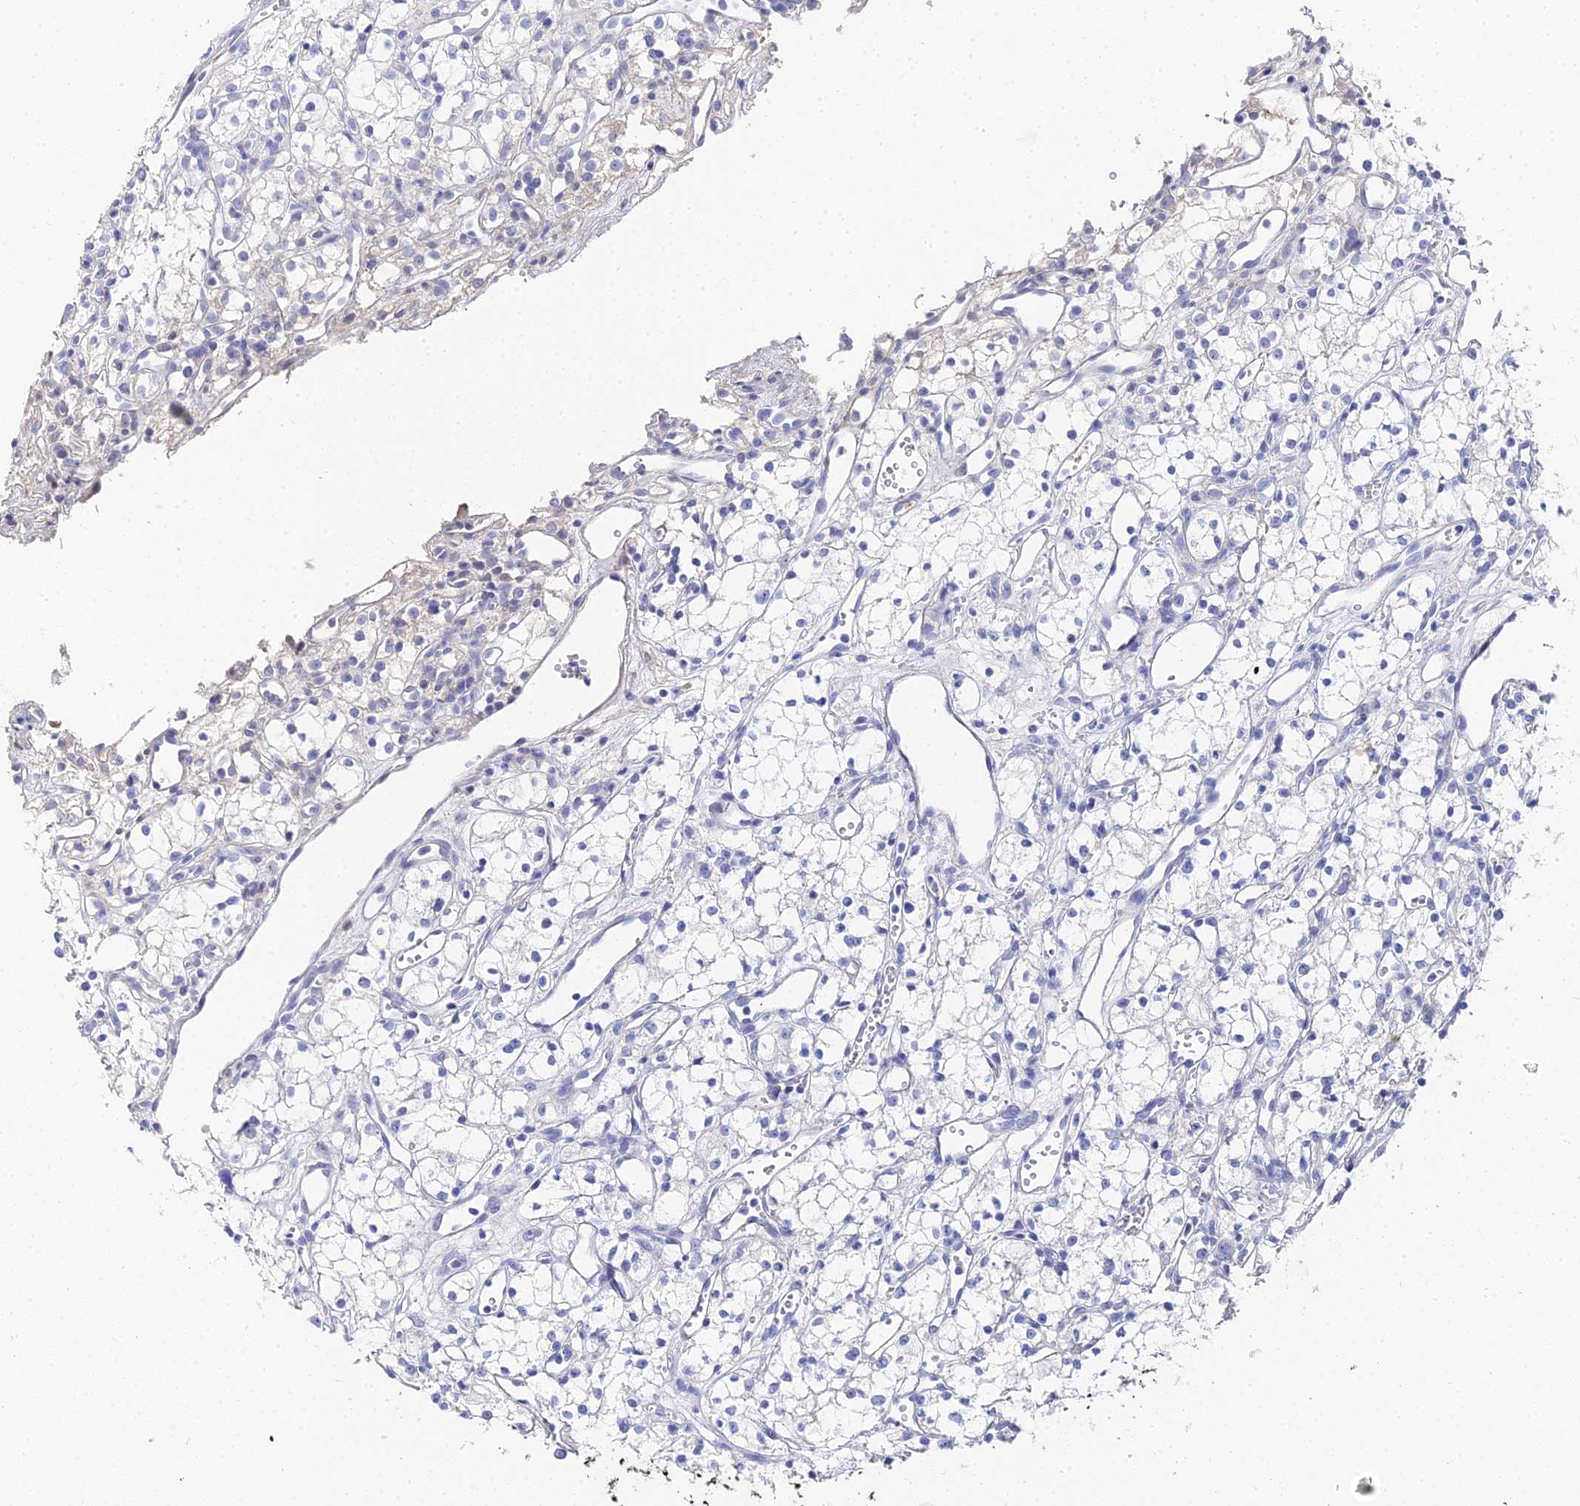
{"staining": {"intensity": "negative", "quantity": "none", "location": "none"}, "tissue": "renal cancer", "cell_type": "Tumor cells", "image_type": "cancer", "snomed": [{"axis": "morphology", "description": "Adenocarcinoma, NOS"}, {"axis": "topography", "description": "Kidney"}], "caption": "Renal cancer (adenocarcinoma) was stained to show a protein in brown. There is no significant expression in tumor cells.", "gene": "KRT17", "patient": {"sex": "male", "age": 59}}